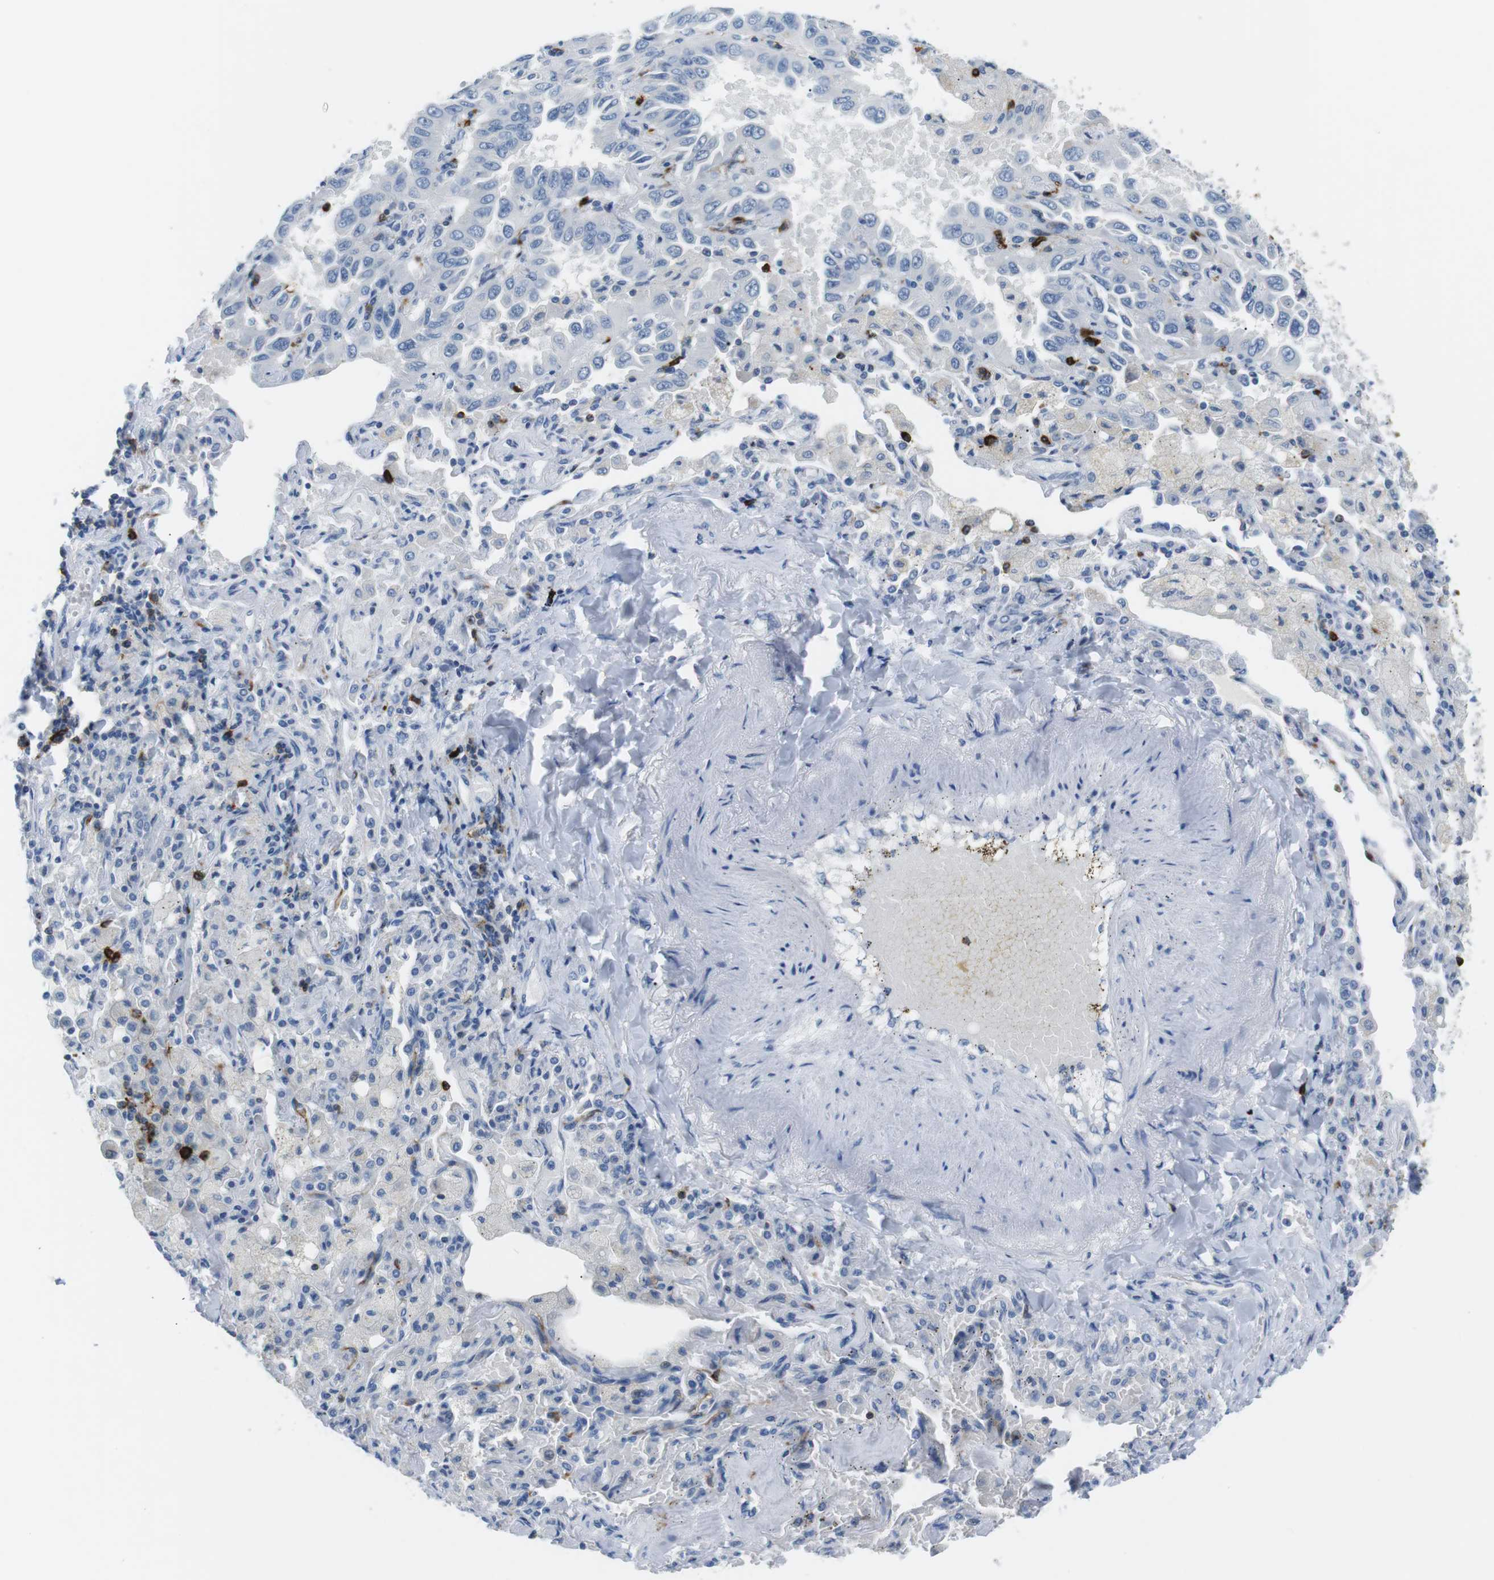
{"staining": {"intensity": "negative", "quantity": "none", "location": "none"}, "tissue": "lung cancer", "cell_type": "Tumor cells", "image_type": "cancer", "snomed": [{"axis": "morphology", "description": "Adenocarcinoma, NOS"}, {"axis": "topography", "description": "Lung"}], "caption": "Immunohistochemical staining of lung cancer demonstrates no significant expression in tumor cells. (DAB immunohistochemistry with hematoxylin counter stain).", "gene": "TNFRSF4", "patient": {"sex": "male", "age": 64}}